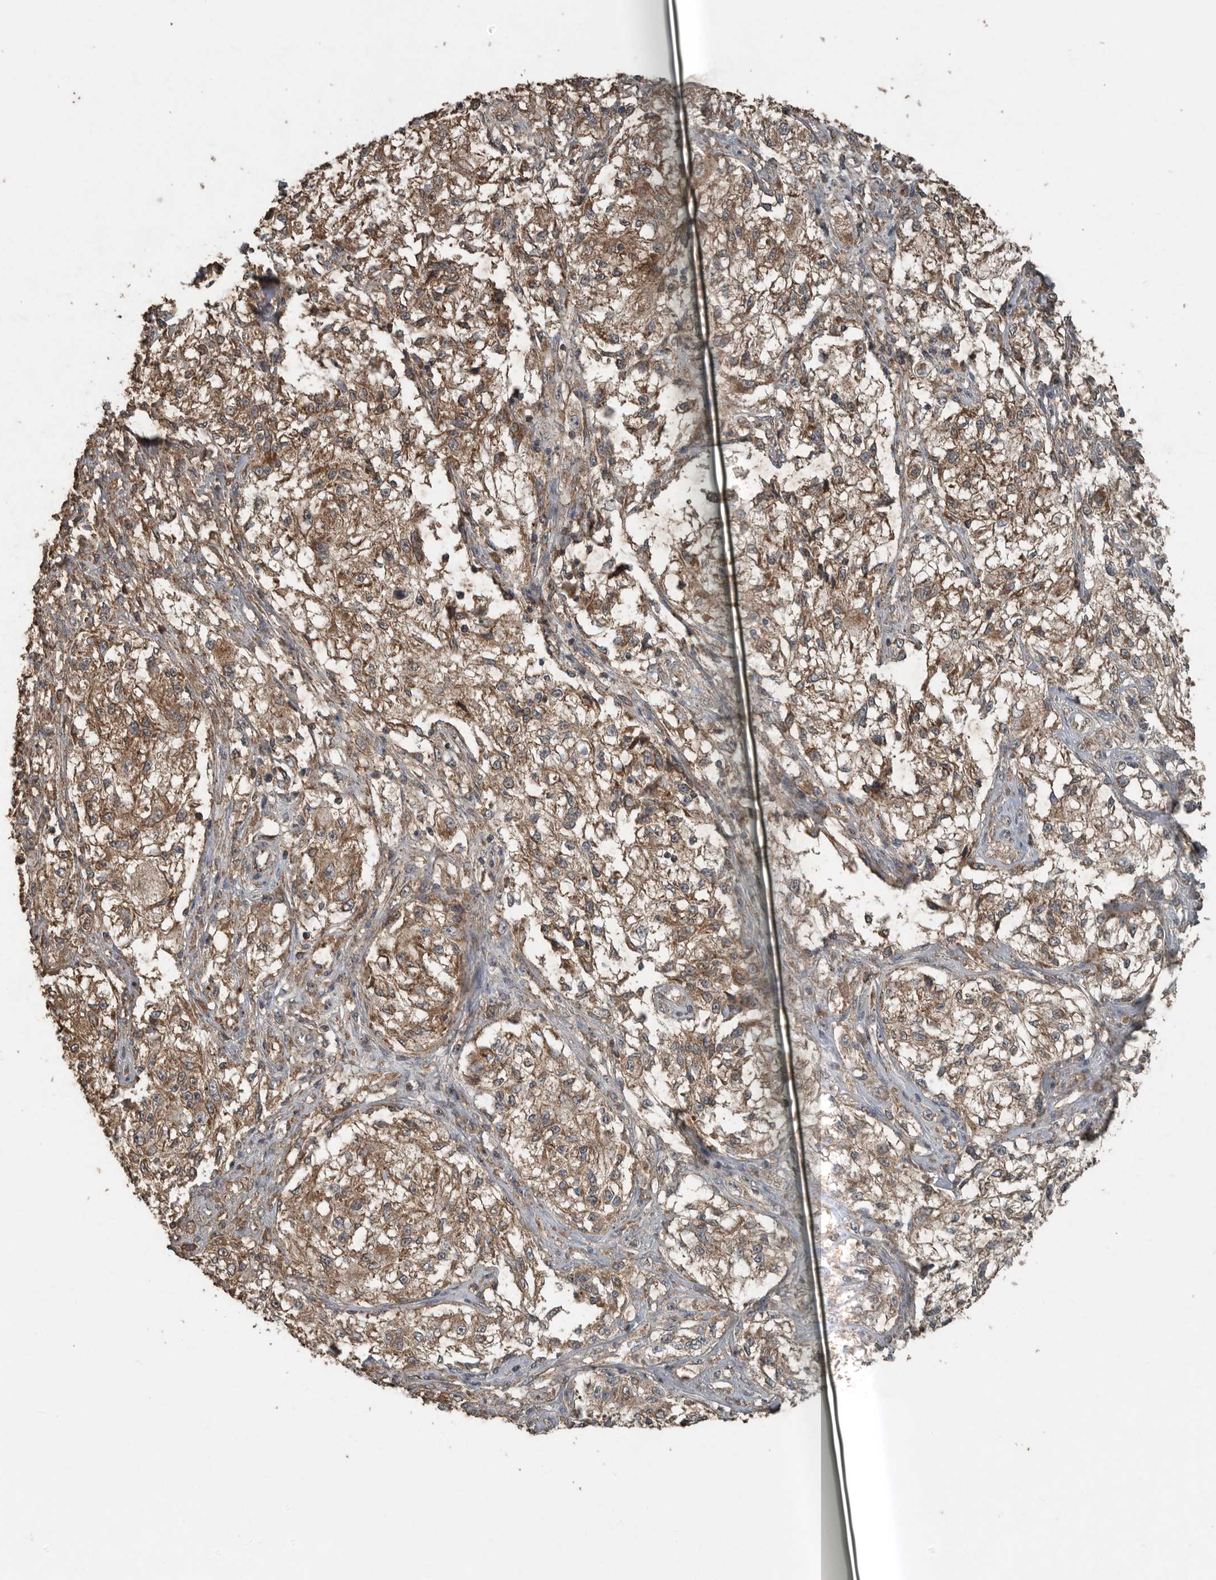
{"staining": {"intensity": "moderate", "quantity": ">75%", "location": "cytoplasmic/membranous"}, "tissue": "melanoma", "cell_type": "Tumor cells", "image_type": "cancer", "snomed": [{"axis": "morphology", "description": "Malignant melanoma, NOS"}, {"axis": "topography", "description": "Skin of head"}], "caption": "Brown immunohistochemical staining in human melanoma displays moderate cytoplasmic/membranous positivity in approximately >75% of tumor cells.", "gene": "IL6ST", "patient": {"sex": "male", "age": 83}}